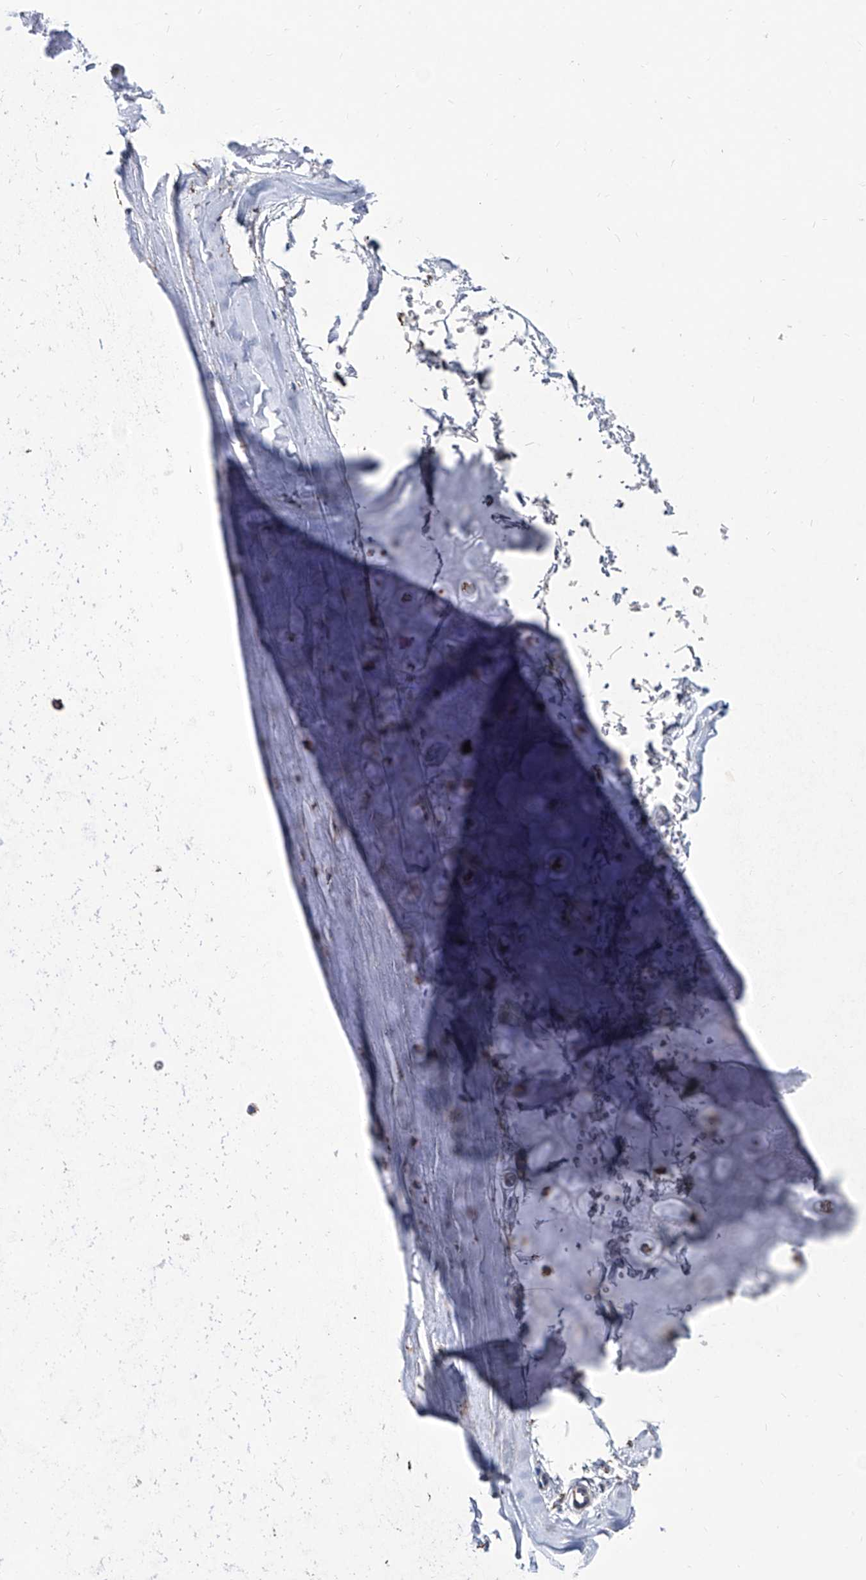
{"staining": {"intensity": "moderate", "quantity": ">75%", "location": "cytoplasmic/membranous"}, "tissue": "soft tissue", "cell_type": "Chondrocytes", "image_type": "normal", "snomed": [{"axis": "morphology", "description": "Normal tissue, NOS"}, {"axis": "morphology", "description": "Basal cell carcinoma"}, {"axis": "topography", "description": "Skin"}], "caption": "Immunohistochemistry (IHC) image of unremarkable soft tissue: human soft tissue stained using immunohistochemistry (IHC) exhibits medium levels of moderate protein expression localized specifically in the cytoplasmic/membranous of chondrocytes, appearing as a cytoplasmic/membranous brown color.", "gene": "NHS", "patient": {"sex": "female", "age": 89}}